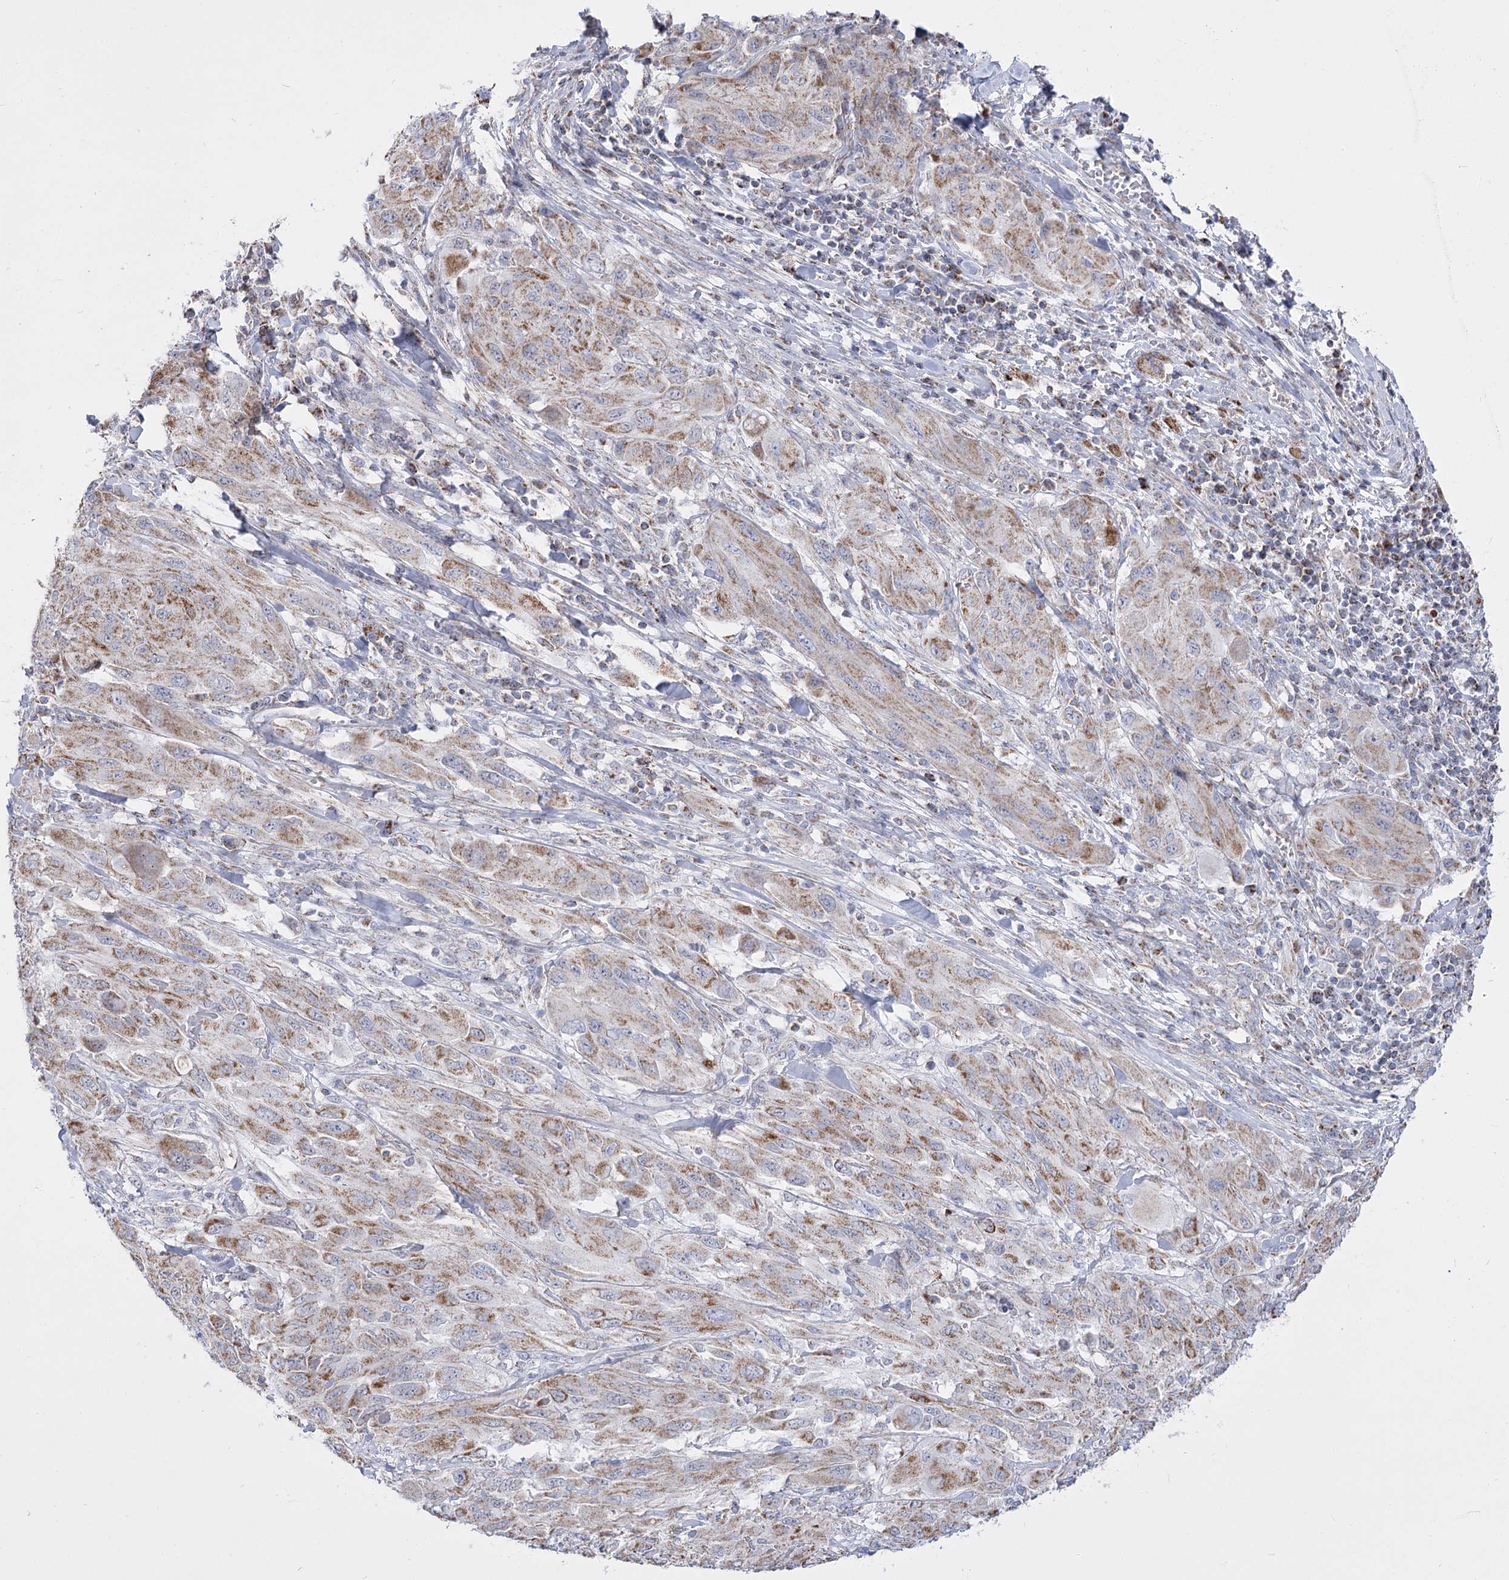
{"staining": {"intensity": "weak", "quantity": "25%-75%", "location": "cytoplasmic/membranous"}, "tissue": "melanoma", "cell_type": "Tumor cells", "image_type": "cancer", "snomed": [{"axis": "morphology", "description": "Malignant melanoma, NOS"}, {"axis": "topography", "description": "Skin"}], "caption": "Malignant melanoma stained for a protein exhibits weak cytoplasmic/membranous positivity in tumor cells.", "gene": "PDHB", "patient": {"sex": "female", "age": 91}}